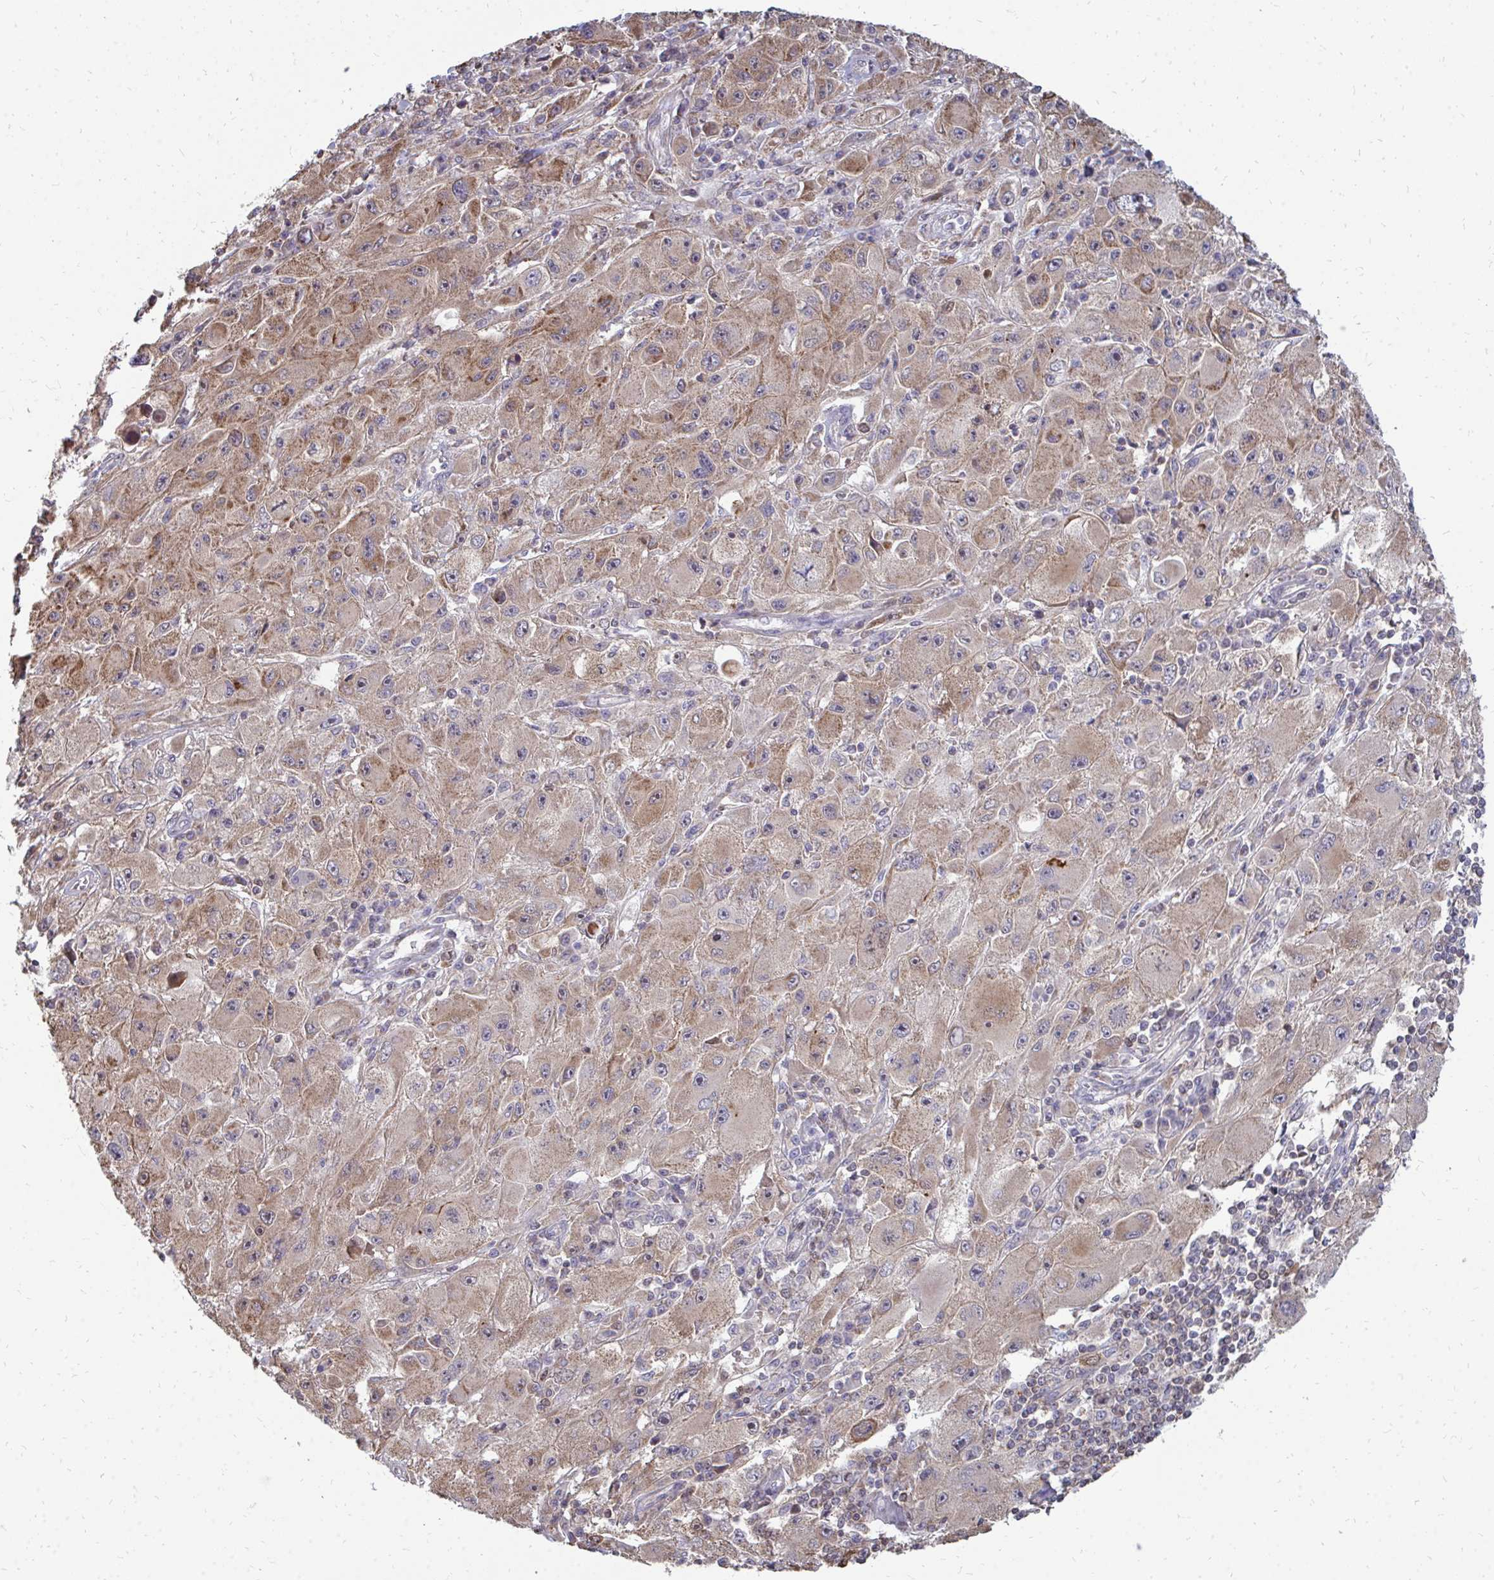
{"staining": {"intensity": "weak", "quantity": ">75%", "location": "cytoplasmic/membranous"}, "tissue": "melanoma", "cell_type": "Tumor cells", "image_type": "cancer", "snomed": [{"axis": "morphology", "description": "Malignant melanoma, Metastatic site"}, {"axis": "topography", "description": "Skin"}], "caption": "IHC of human malignant melanoma (metastatic site) shows low levels of weak cytoplasmic/membranous staining in about >75% of tumor cells.", "gene": "DNAJA2", "patient": {"sex": "male", "age": 53}}